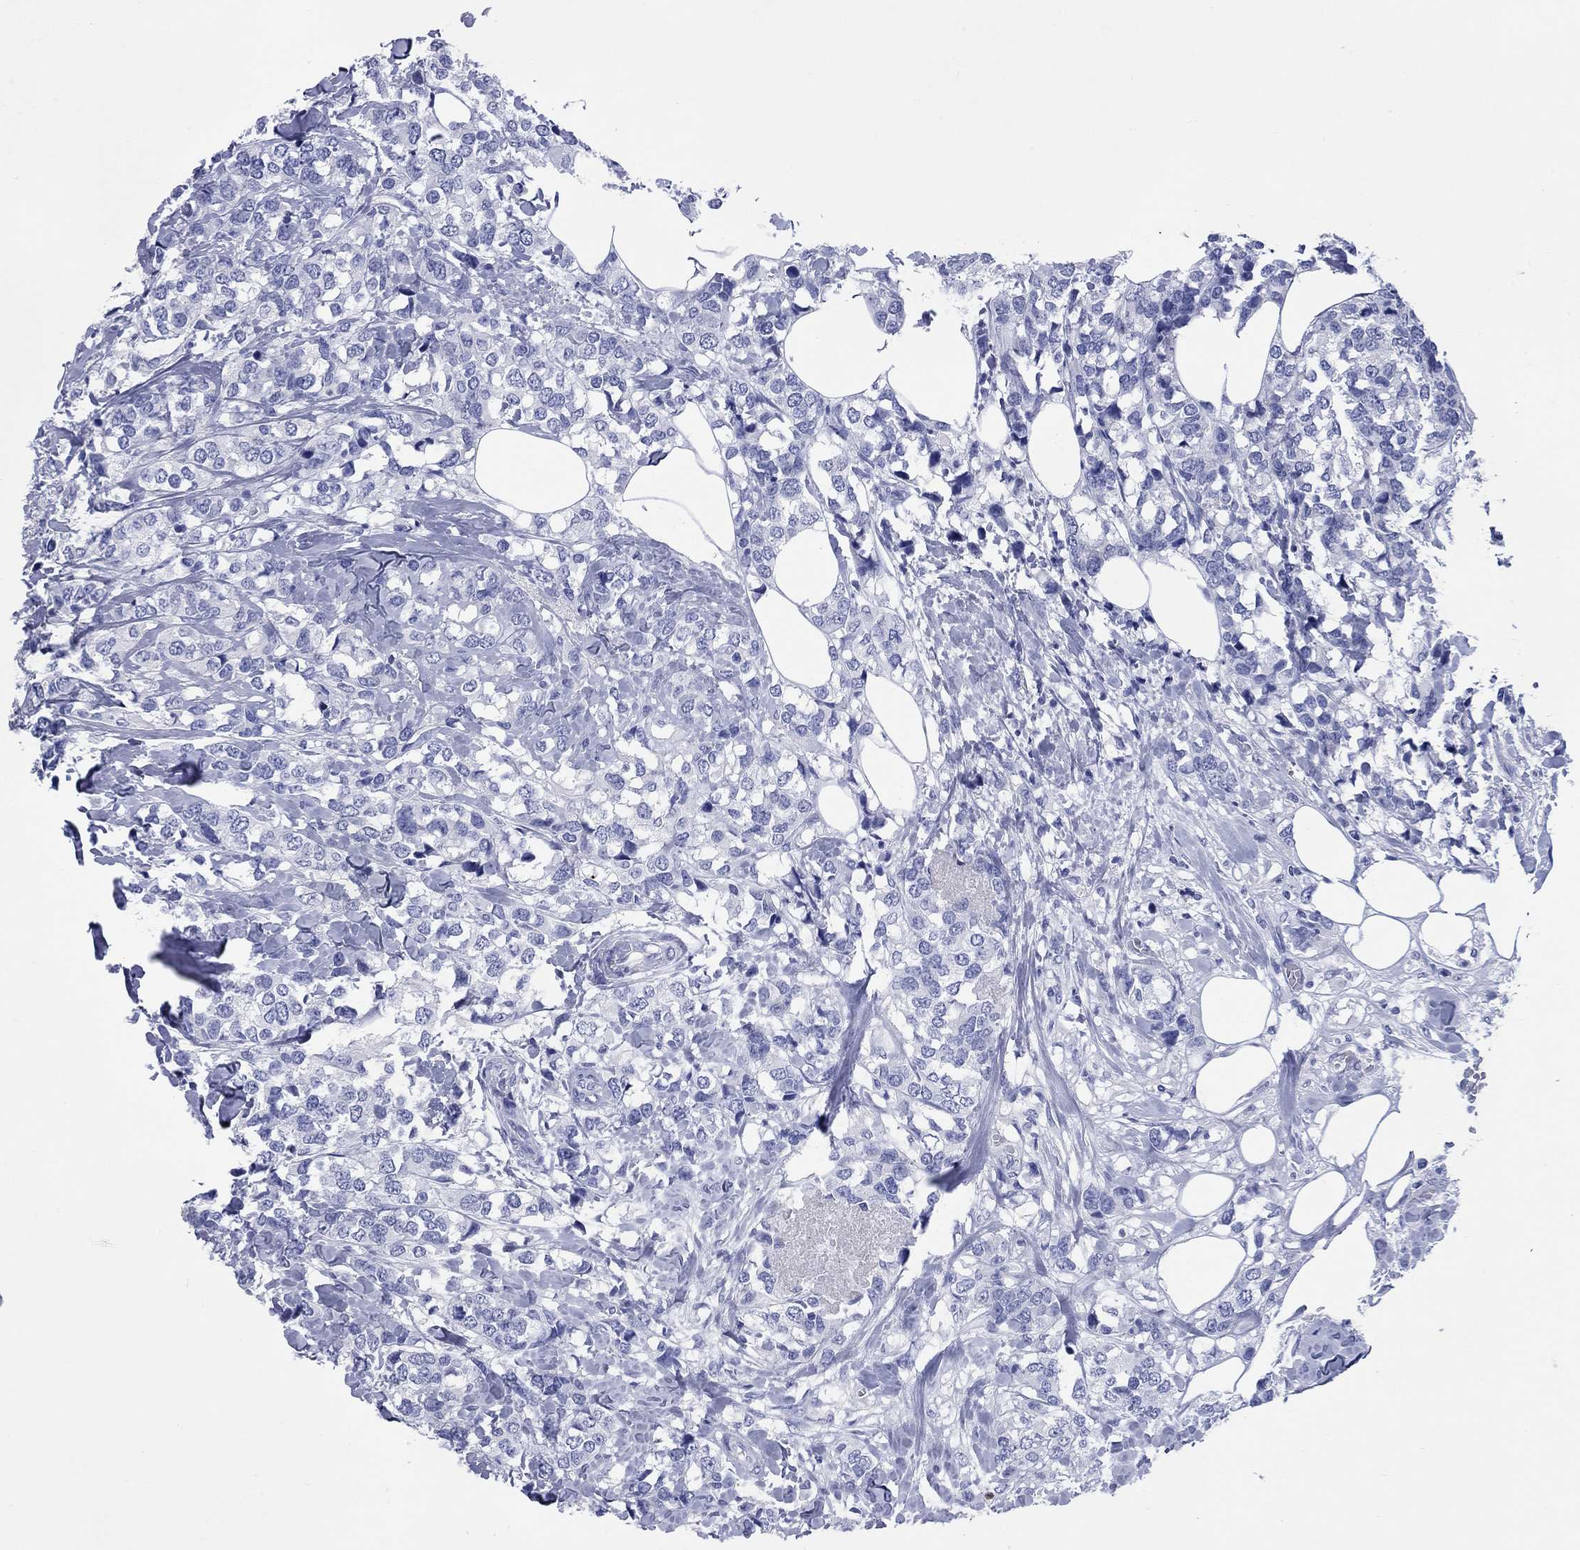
{"staining": {"intensity": "negative", "quantity": "none", "location": "none"}, "tissue": "breast cancer", "cell_type": "Tumor cells", "image_type": "cancer", "snomed": [{"axis": "morphology", "description": "Lobular carcinoma"}, {"axis": "topography", "description": "Breast"}], "caption": "Immunohistochemical staining of breast cancer (lobular carcinoma) displays no significant positivity in tumor cells.", "gene": "CCNA1", "patient": {"sex": "female", "age": 59}}